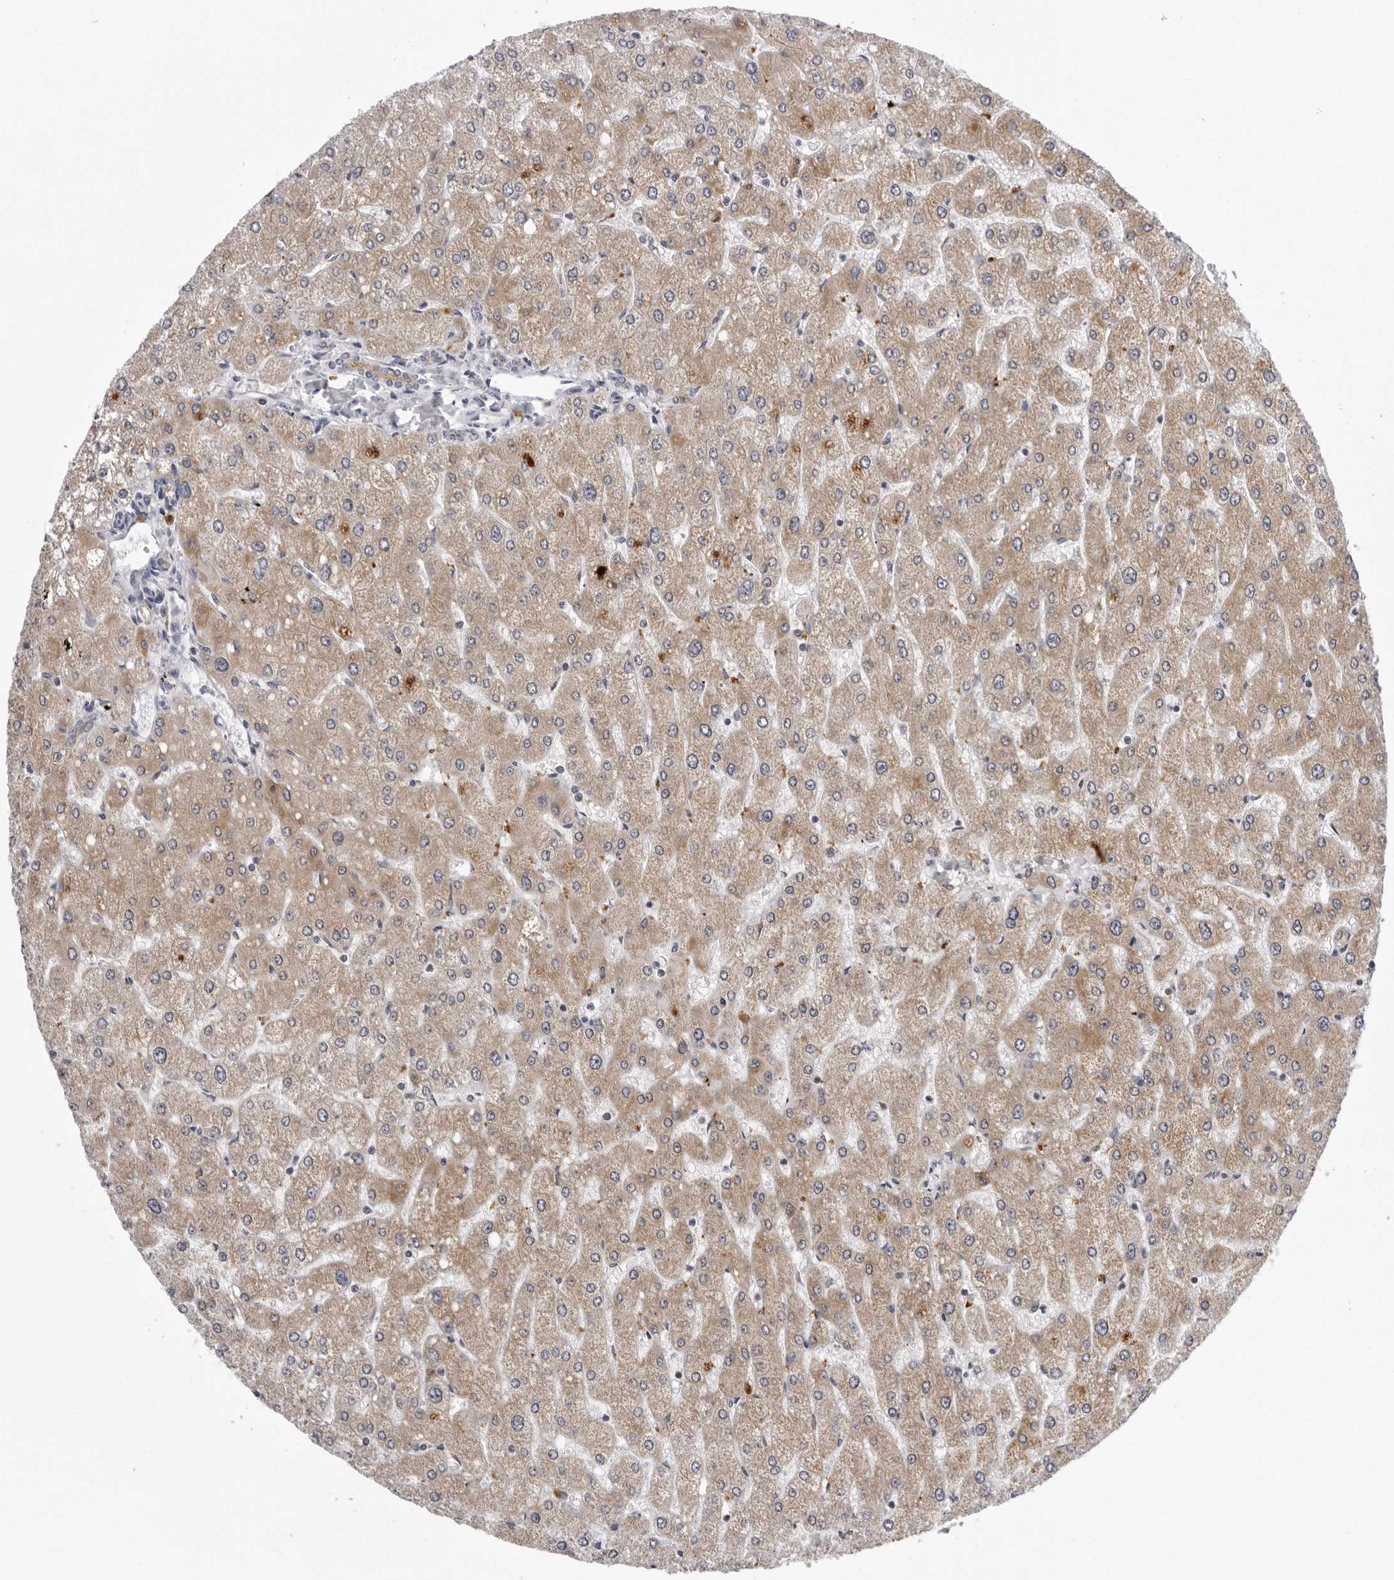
{"staining": {"intensity": "weak", "quantity": "25%-75%", "location": "cytoplasmic/membranous"}, "tissue": "liver", "cell_type": "Cholangiocytes", "image_type": "normal", "snomed": [{"axis": "morphology", "description": "Normal tissue, NOS"}, {"axis": "topography", "description": "Liver"}], "caption": "Weak cytoplasmic/membranous expression for a protein is identified in approximately 25%-75% of cholangiocytes of unremarkable liver using immunohistochemistry.", "gene": "CPT2", "patient": {"sex": "male", "age": 55}}